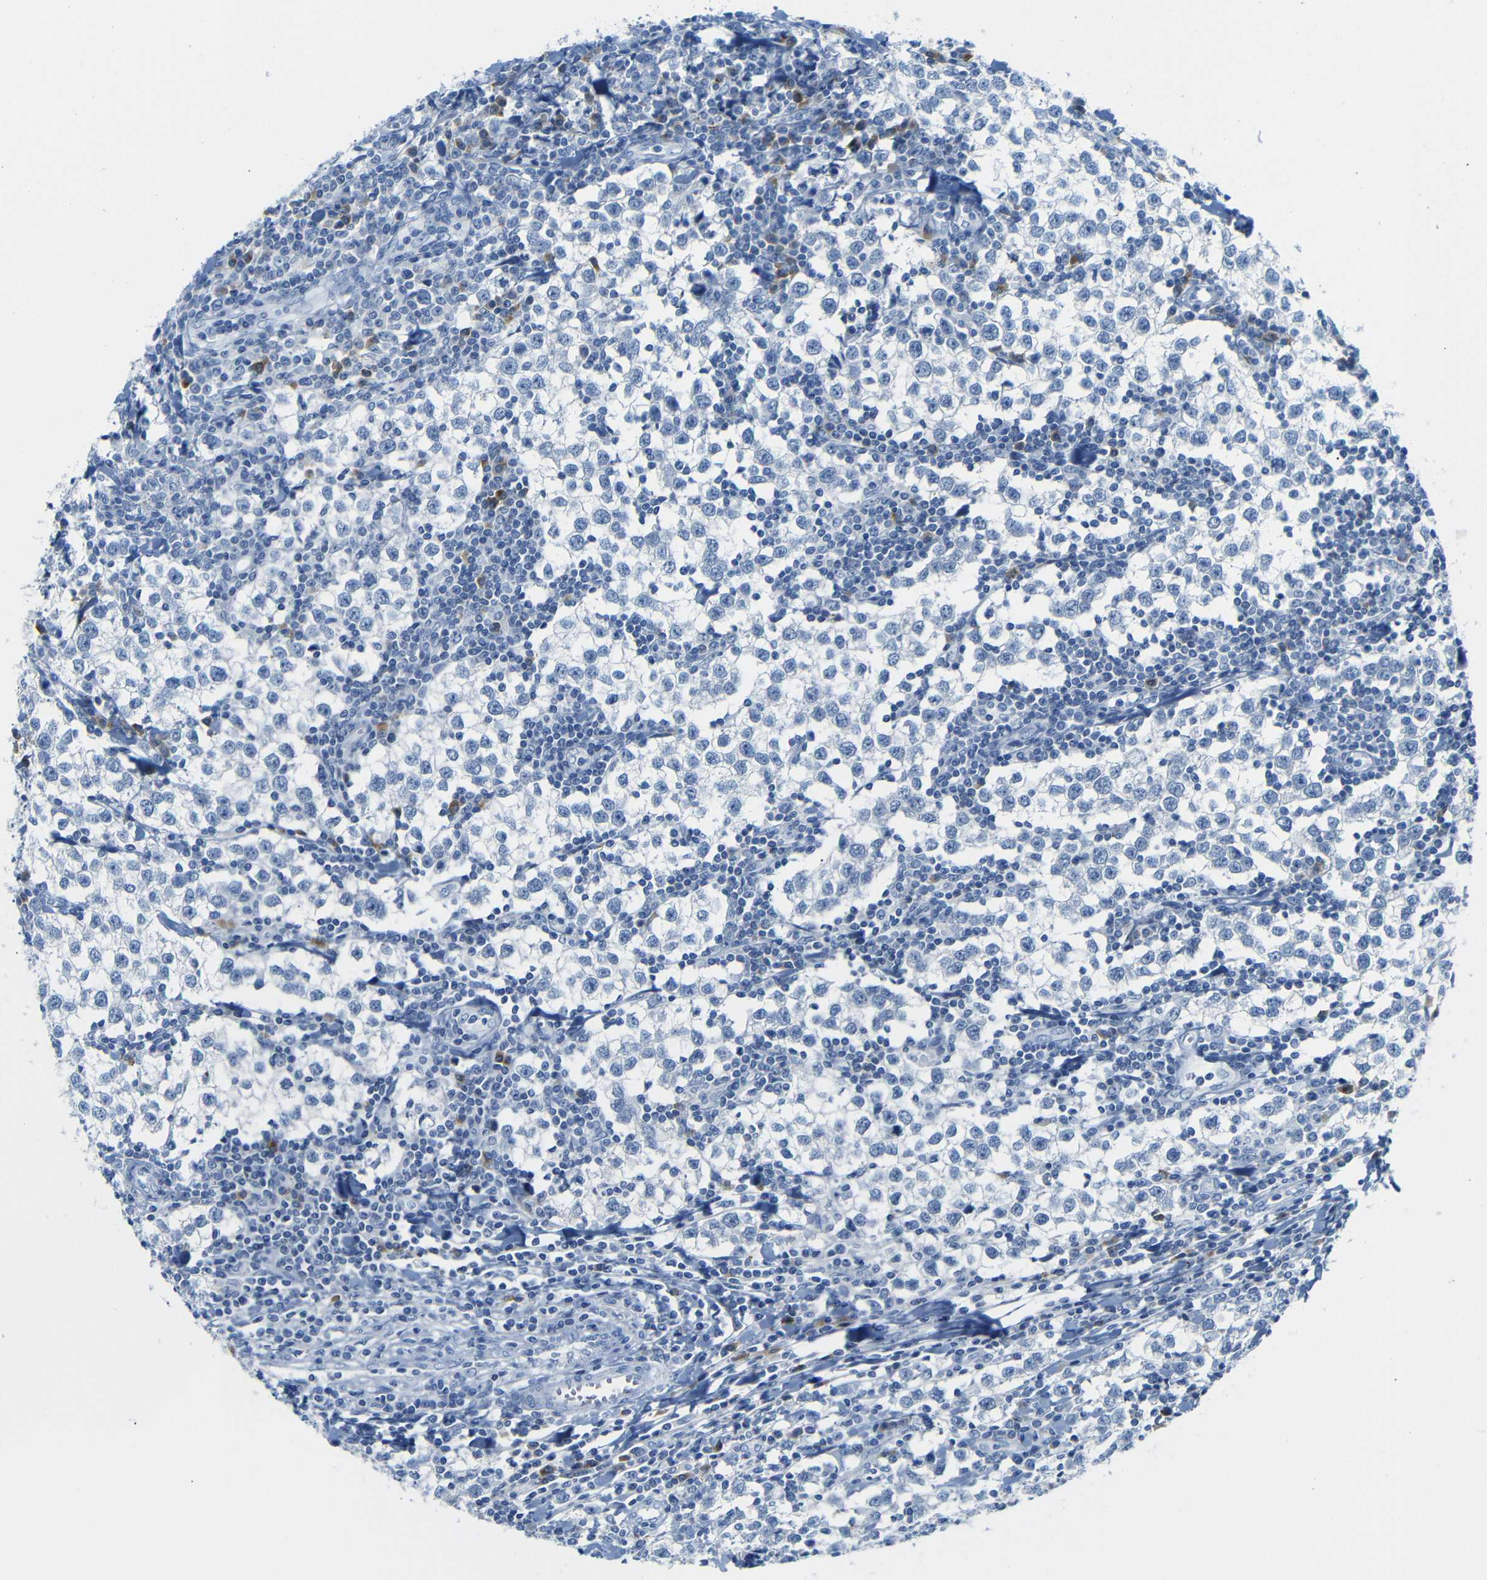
{"staining": {"intensity": "negative", "quantity": "none", "location": "none"}, "tissue": "testis cancer", "cell_type": "Tumor cells", "image_type": "cancer", "snomed": [{"axis": "morphology", "description": "Seminoma, NOS"}, {"axis": "morphology", "description": "Carcinoma, Embryonal, NOS"}, {"axis": "topography", "description": "Testis"}], "caption": "A micrograph of human testis embryonal carcinoma is negative for staining in tumor cells.", "gene": "FCRL1", "patient": {"sex": "male", "age": 36}}